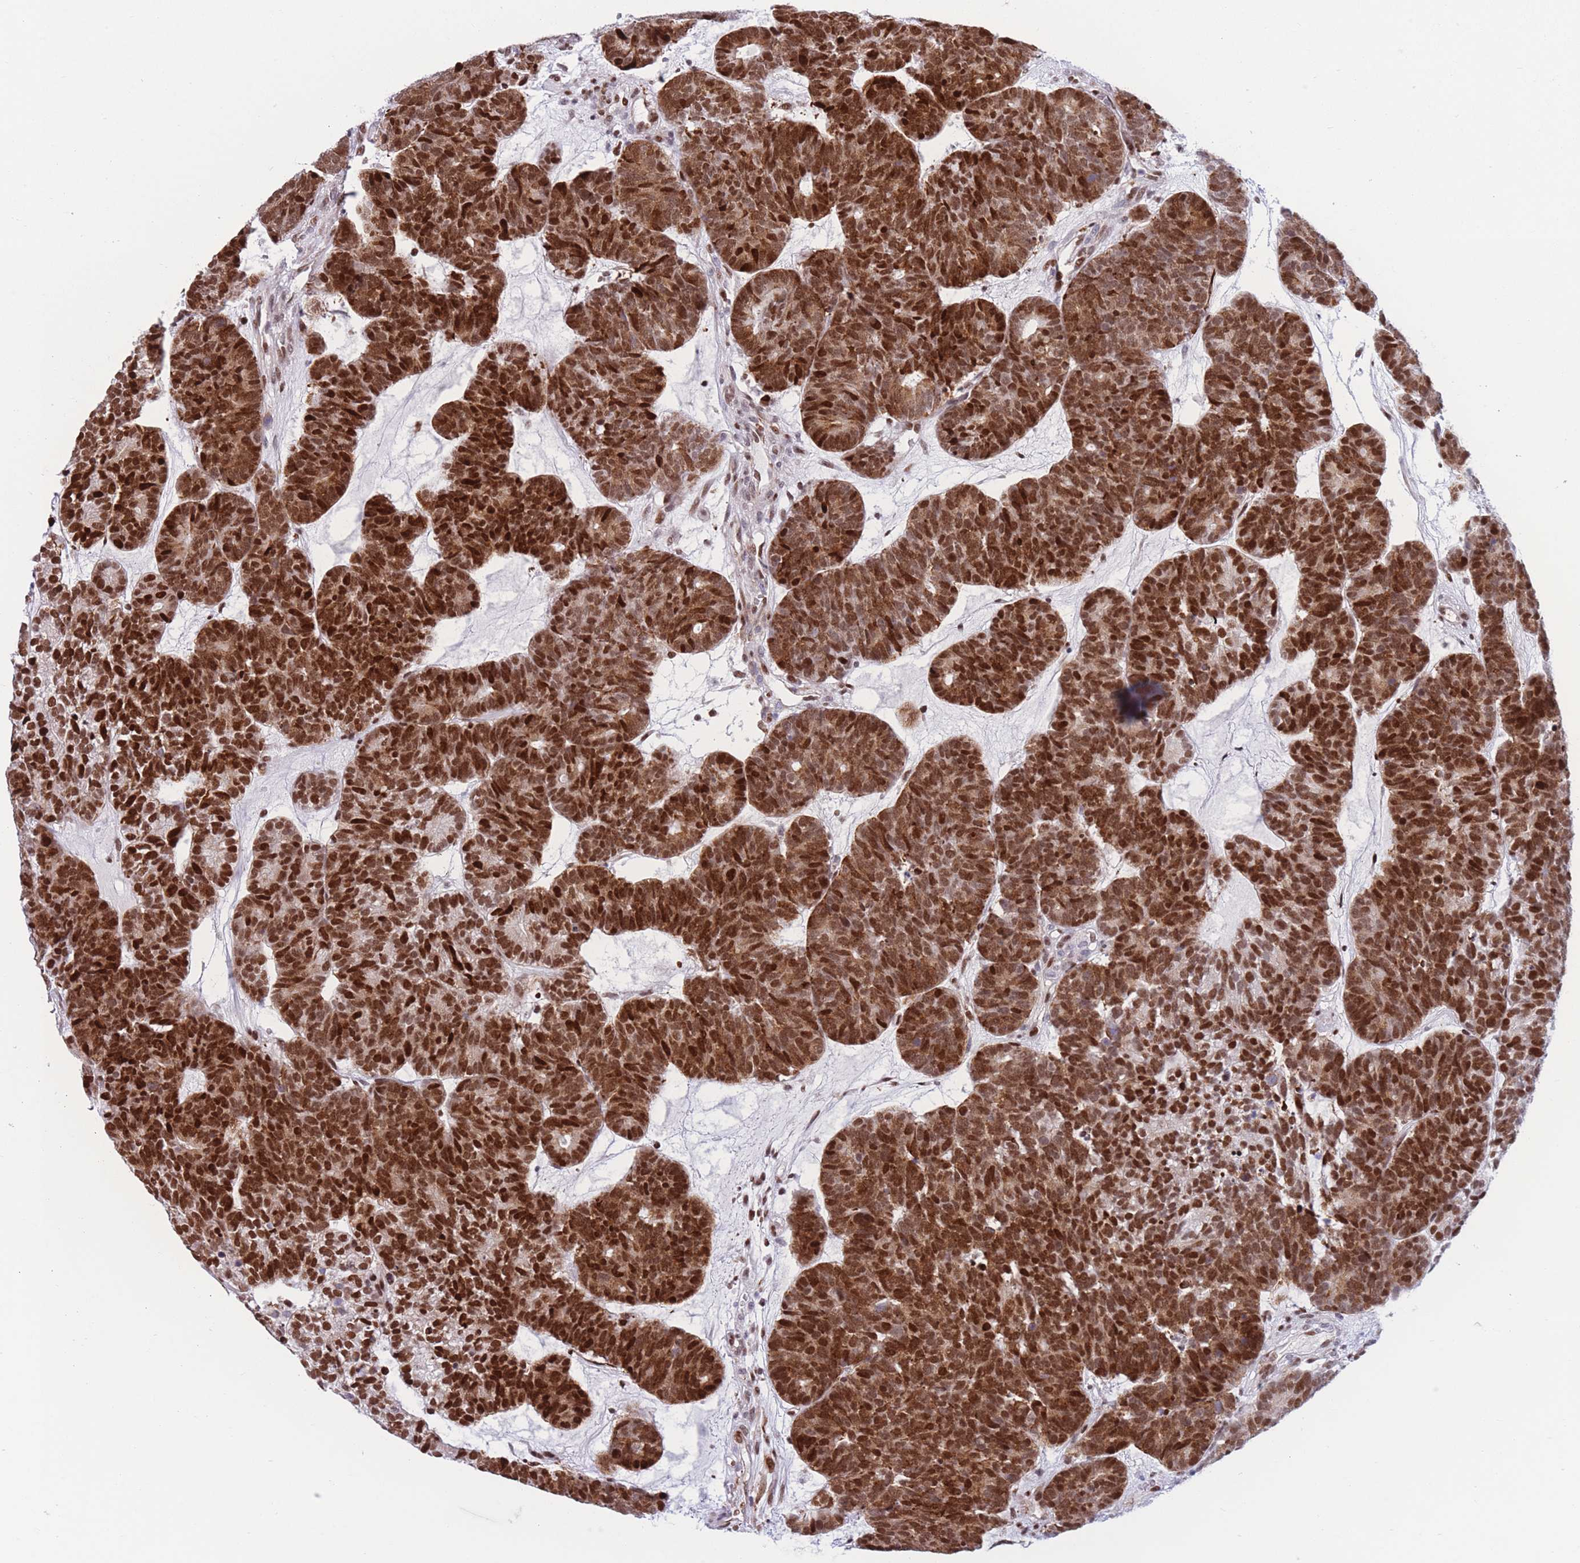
{"staining": {"intensity": "strong", "quantity": ">75%", "location": "cytoplasmic/membranous,nuclear"}, "tissue": "head and neck cancer", "cell_type": "Tumor cells", "image_type": "cancer", "snomed": [{"axis": "morphology", "description": "Adenocarcinoma, NOS"}, {"axis": "topography", "description": "Head-Neck"}], "caption": "Tumor cells show high levels of strong cytoplasmic/membranous and nuclear expression in approximately >75% of cells in head and neck adenocarcinoma. The staining is performed using DAB (3,3'-diaminobenzidine) brown chromogen to label protein expression. The nuclei are counter-stained blue using hematoxylin.", "gene": "DNAJC3", "patient": {"sex": "female", "age": 81}}